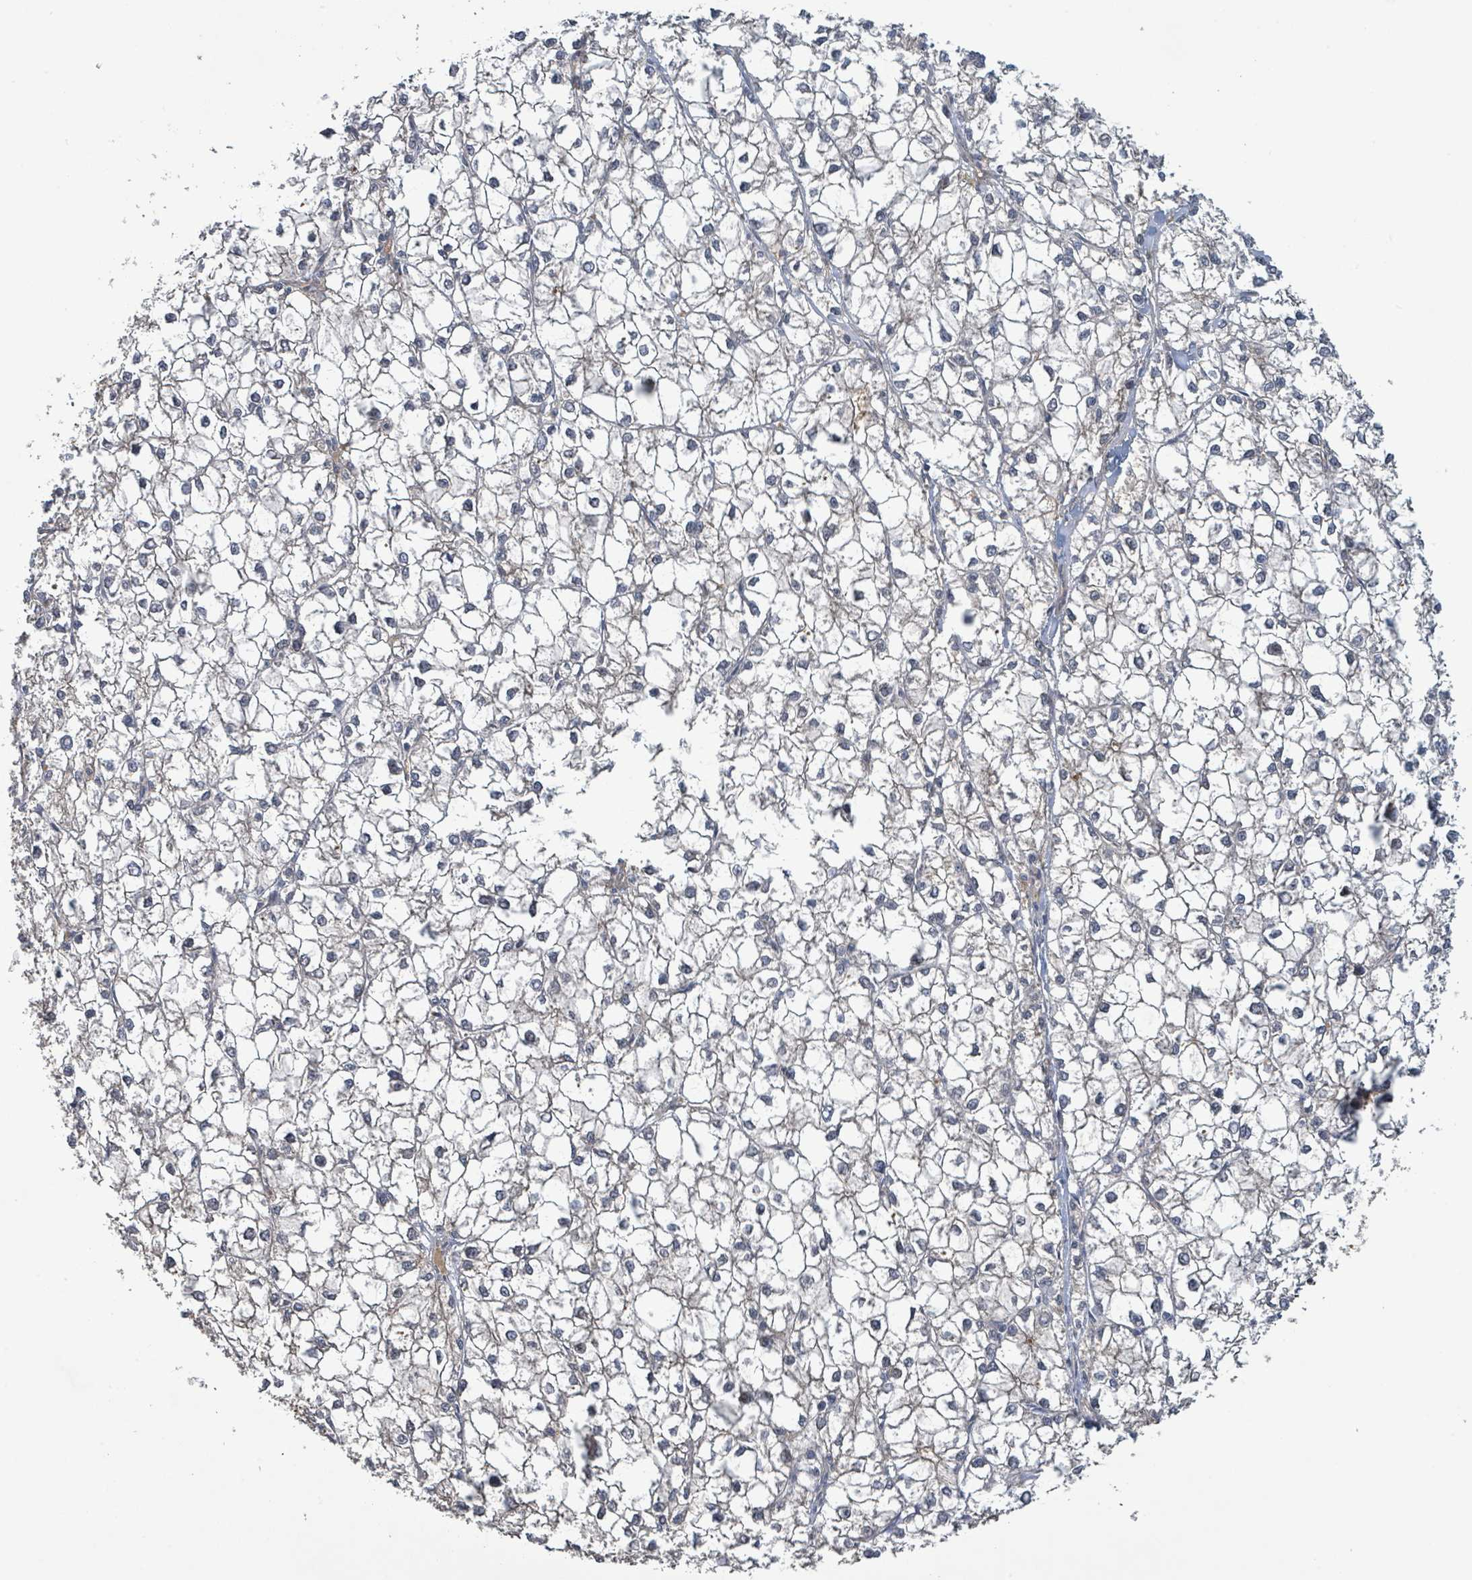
{"staining": {"intensity": "negative", "quantity": "none", "location": "none"}, "tissue": "liver cancer", "cell_type": "Tumor cells", "image_type": "cancer", "snomed": [{"axis": "morphology", "description": "Carcinoma, Hepatocellular, NOS"}, {"axis": "topography", "description": "Liver"}], "caption": "Hepatocellular carcinoma (liver) stained for a protein using IHC shows no staining tumor cells.", "gene": "STARD4", "patient": {"sex": "female", "age": 43}}